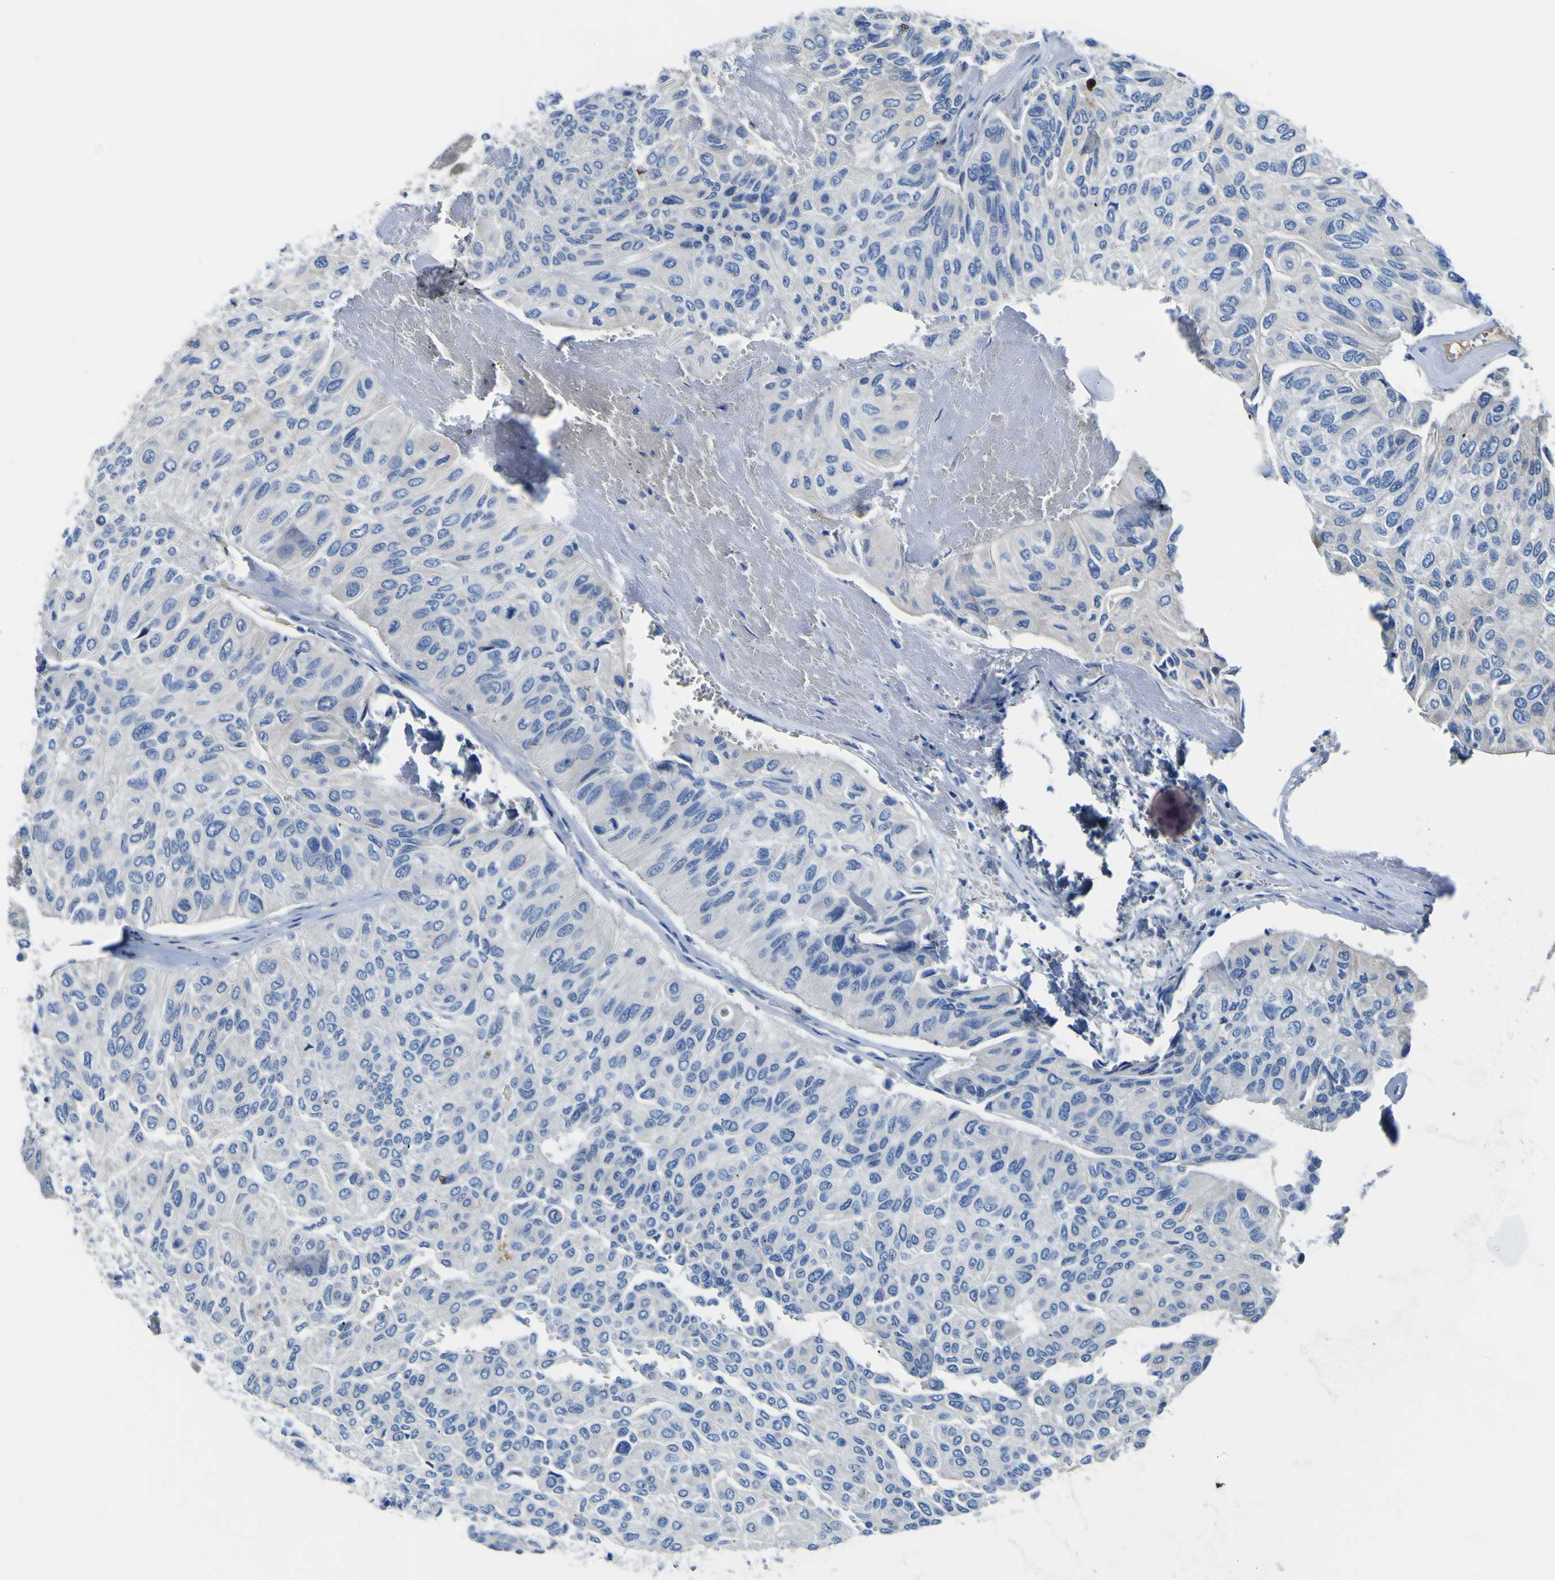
{"staining": {"intensity": "negative", "quantity": "none", "location": "none"}, "tissue": "urothelial cancer", "cell_type": "Tumor cells", "image_type": "cancer", "snomed": [{"axis": "morphology", "description": "Urothelial carcinoma, High grade"}, {"axis": "topography", "description": "Urinary bladder"}], "caption": "Urothelial cancer was stained to show a protein in brown. There is no significant staining in tumor cells.", "gene": "ADGRA2", "patient": {"sex": "male", "age": 66}}